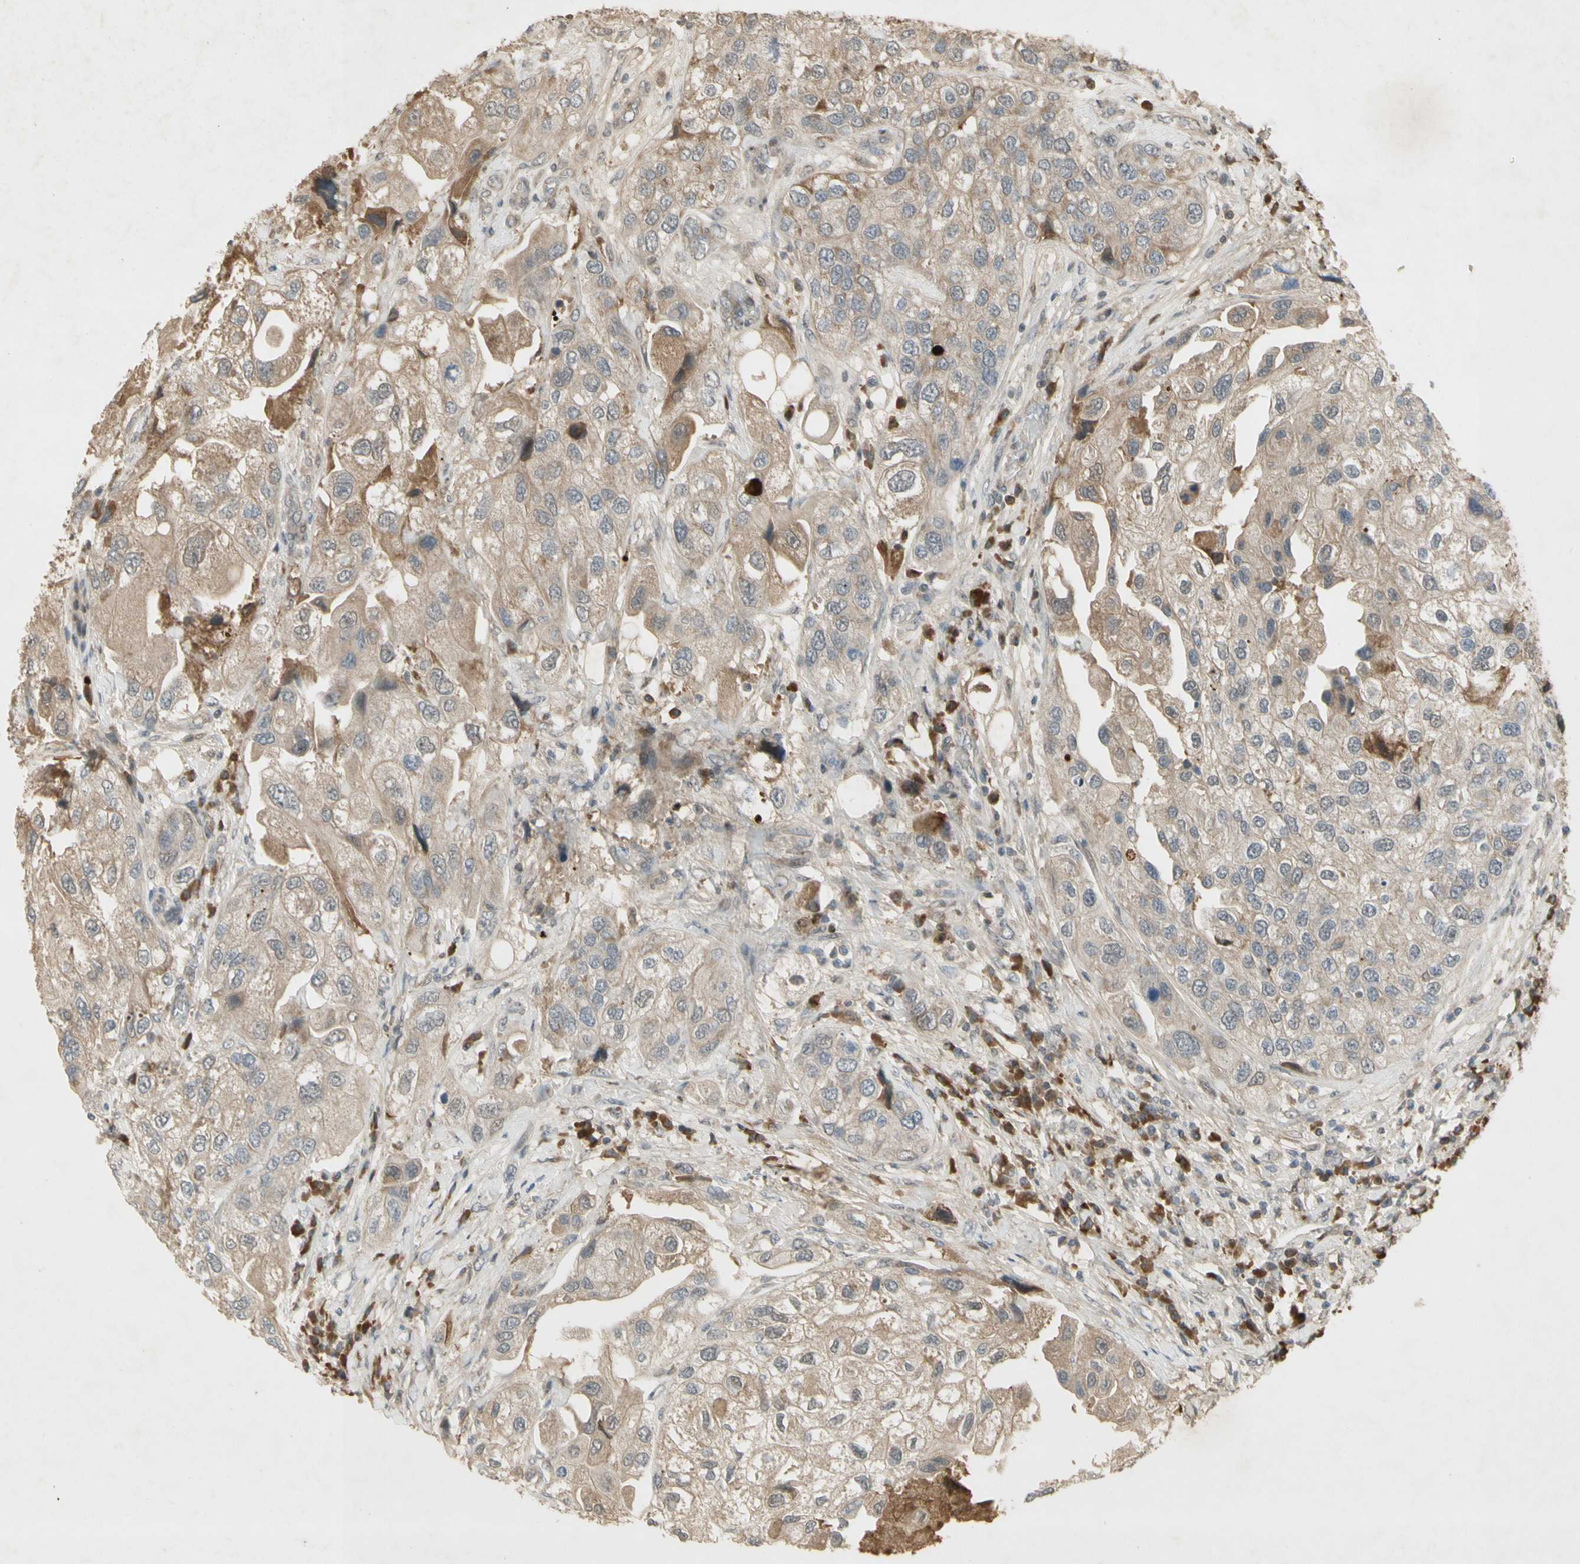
{"staining": {"intensity": "weak", "quantity": "<25%", "location": "cytoplasmic/membranous"}, "tissue": "urothelial cancer", "cell_type": "Tumor cells", "image_type": "cancer", "snomed": [{"axis": "morphology", "description": "Urothelial carcinoma, High grade"}, {"axis": "topography", "description": "Urinary bladder"}], "caption": "Immunohistochemistry (IHC) image of urothelial cancer stained for a protein (brown), which exhibits no expression in tumor cells. (DAB (3,3'-diaminobenzidine) immunohistochemistry (IHC) with hematoxylin counter stain).", "gene": "NRG4", "patient": {"sex": "female", "age": 64}}